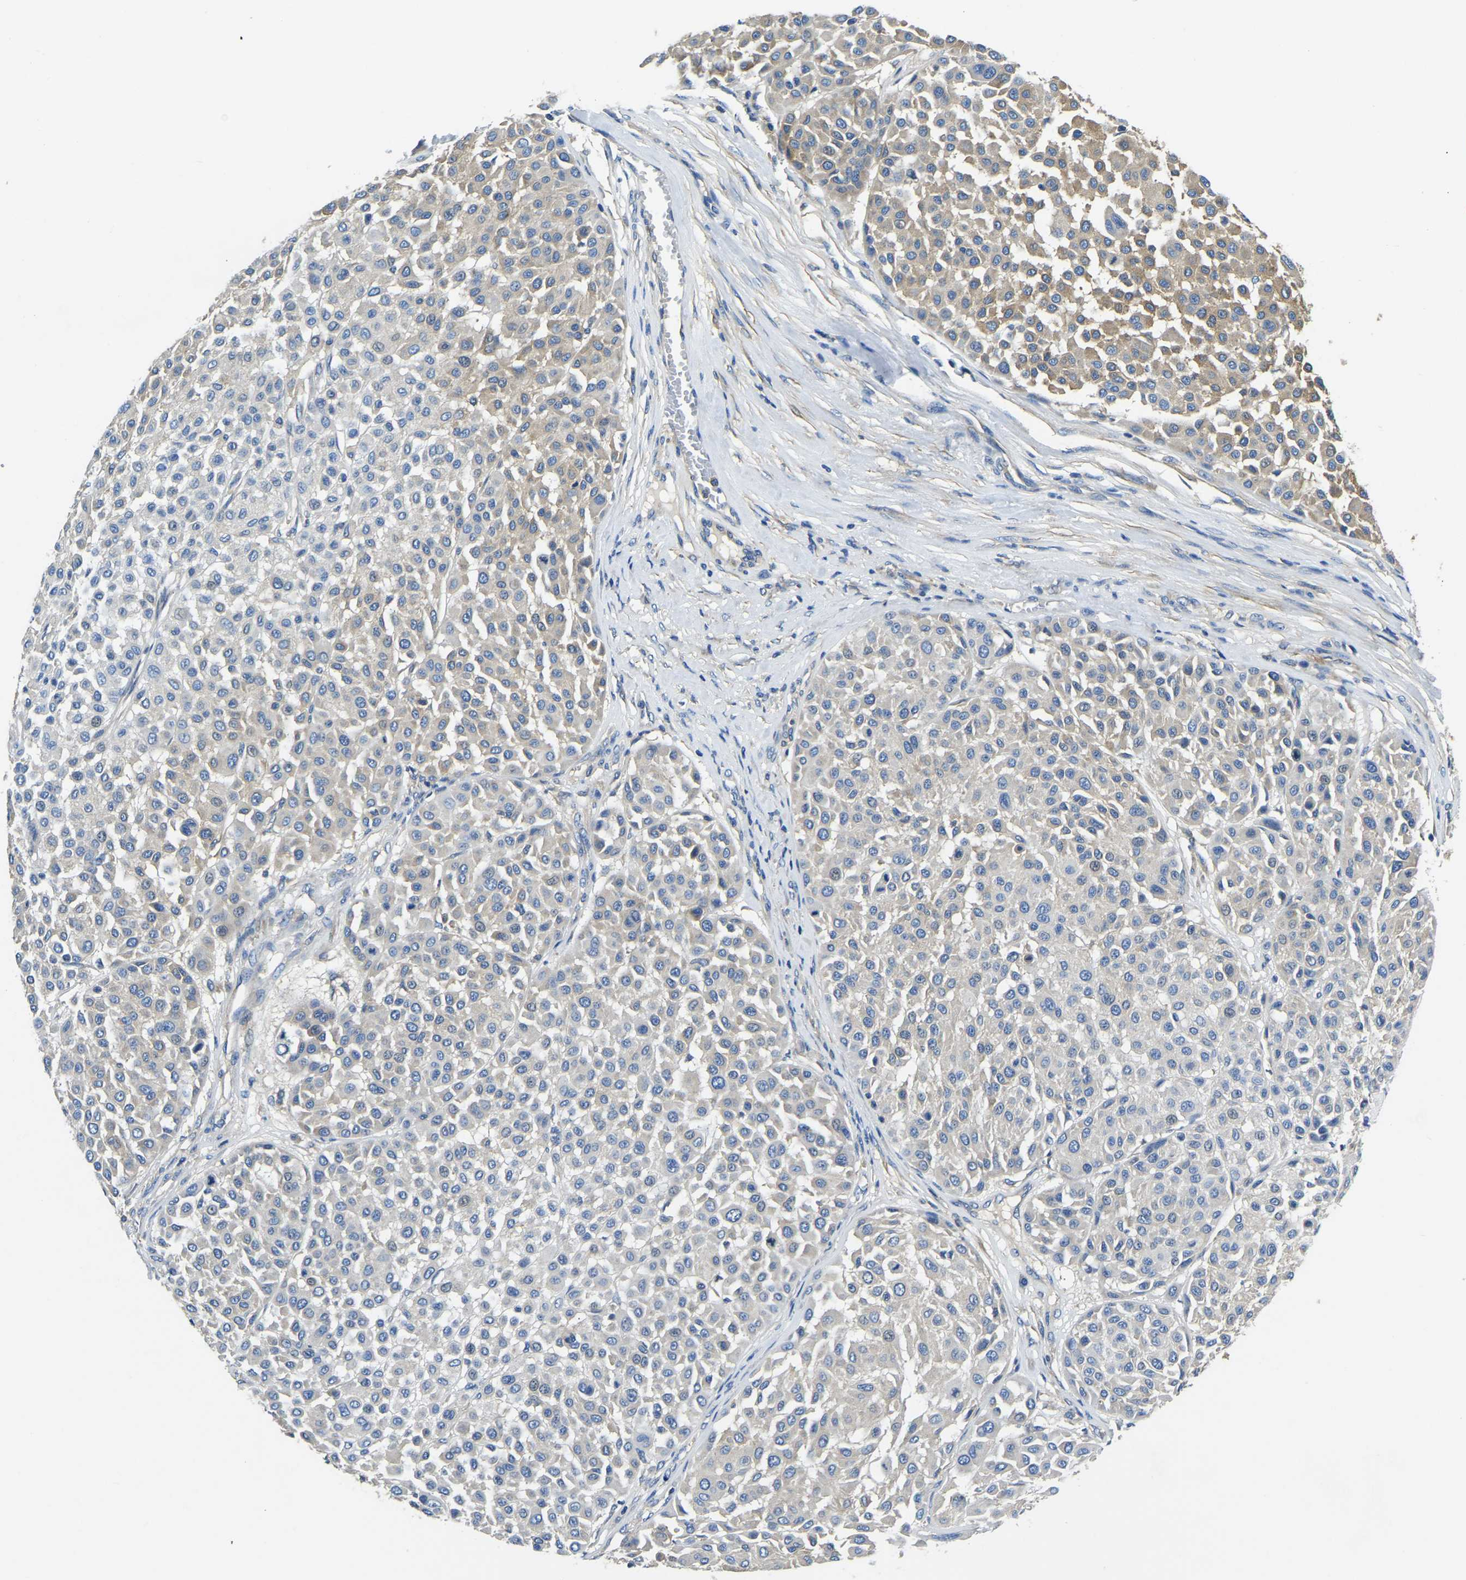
{"staining": {"intensity": "weak", "quantity": "25%-75%", "location": "cytoplasmic/membranous"}, "tissue": "melanoma", "cell_type": "Tumor cells", "image_type": "cancer", "snomed": [{"axis": "morphology", "description": "Malignant melanoma, Metastatic site"}, {"axis": "topography", "description": "Soft tissue"}], "caption": "Immunohistochemical staining of human malignant melanoma (metastatic site) displays low levels of weak cytoplasmic/membranous positivity in approximately 25%-75% of tumor cells. (DAB (3,3'-diaminobenzidine) IHC with brightfield microscopy, high magnification).", "gene": "STAT2", "patient": {"sex": "male", "age": 41}}